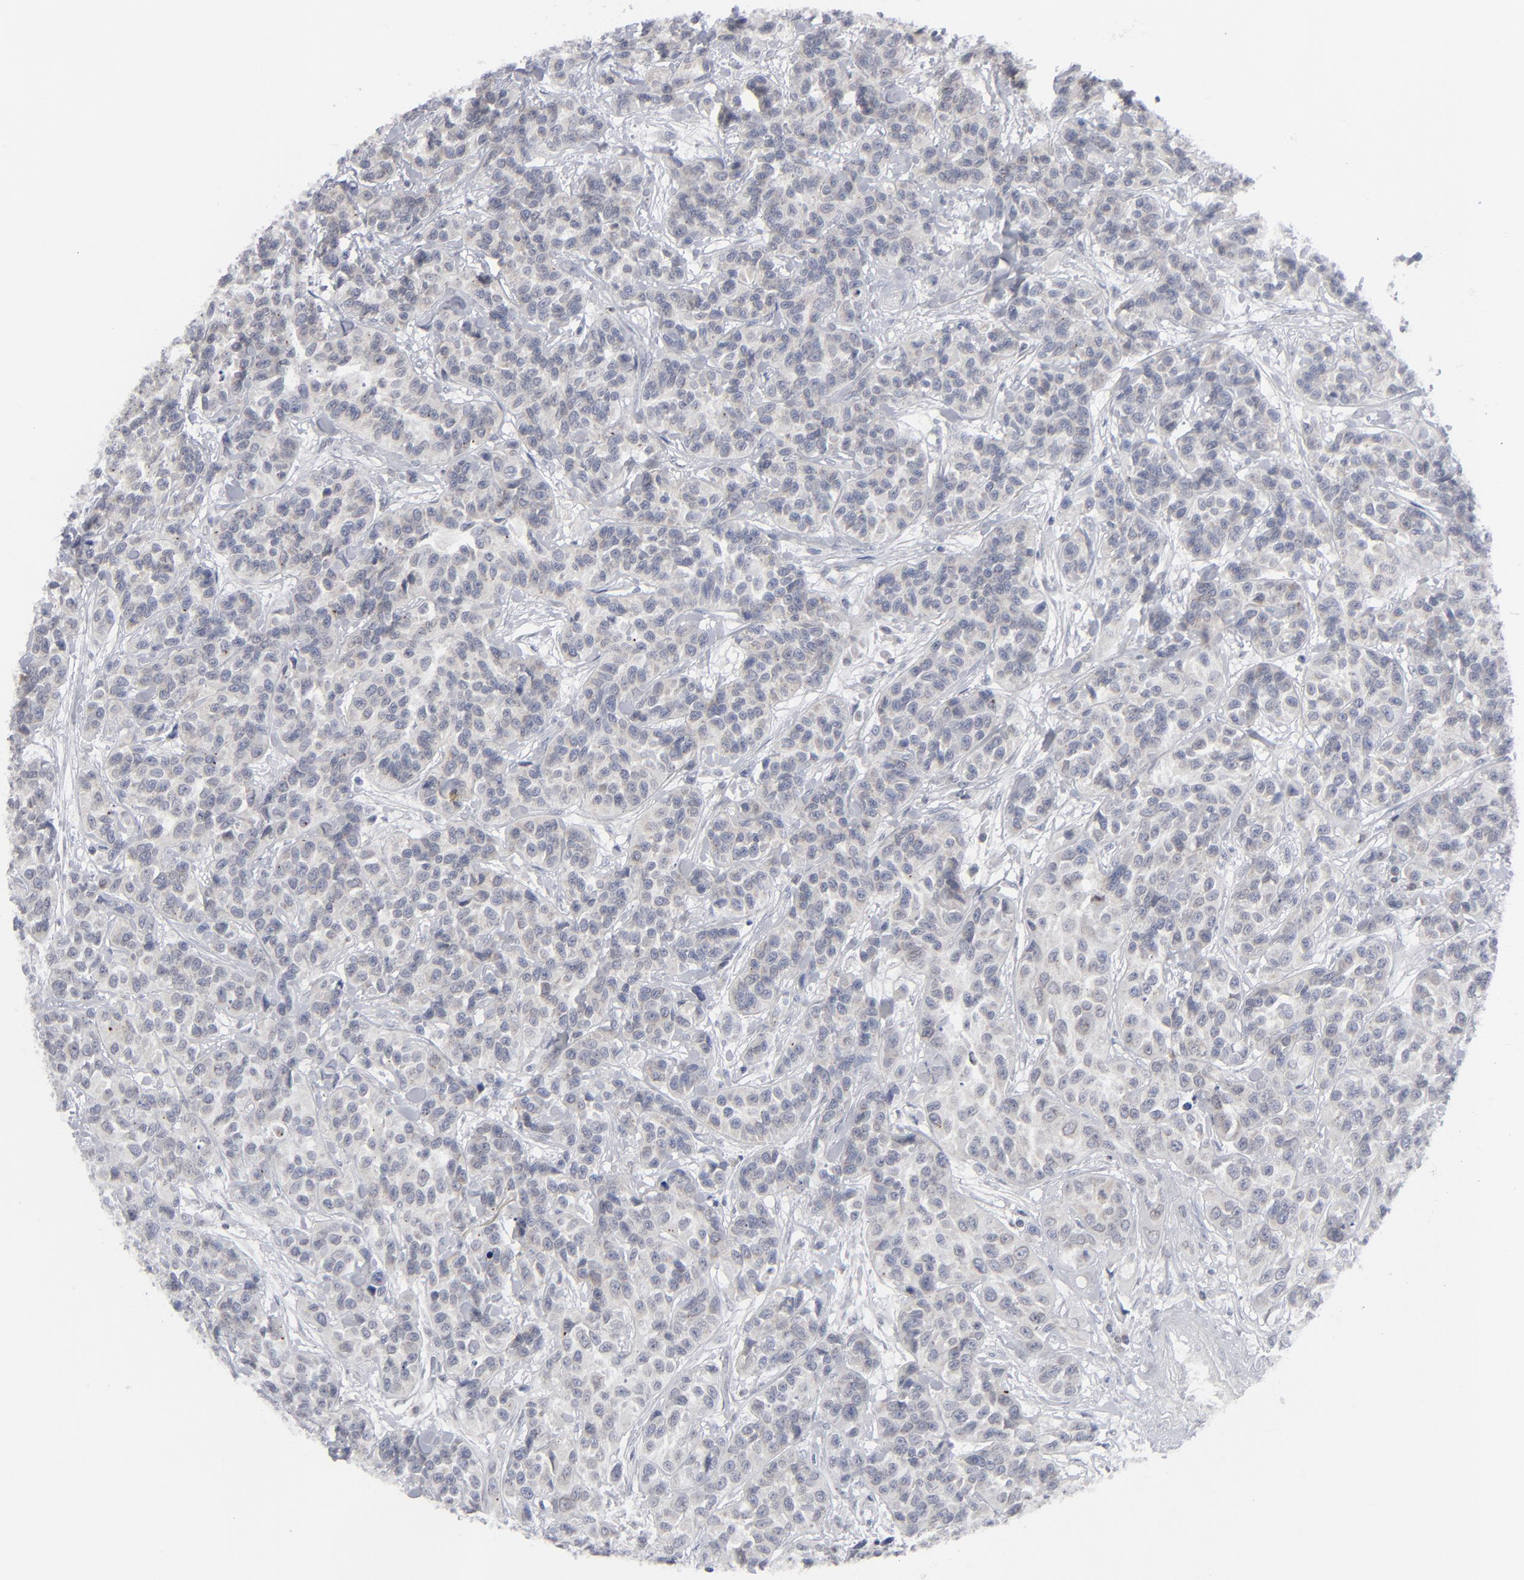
{"staining": {"intensity": "weak", "quantity": "<25%", "location": "cytoplasmic/membranous,nuclear"}, "tissue": "urothelial cancer", "cell_type": "Tumor cells", "image_type": "cancer", "snomed": [{"axis": "morphology", "description": "Urothelial carcinoma, High grade"}, {"axis": "topography", "description": "Urinary bladder"}], "caption": "High-grade urothelial carcinoma was stained to show a protein in brown. There is no significant staining in tumor cells.", "gene": "NUP88", "patient": {"sex": "female", "age": 81}}